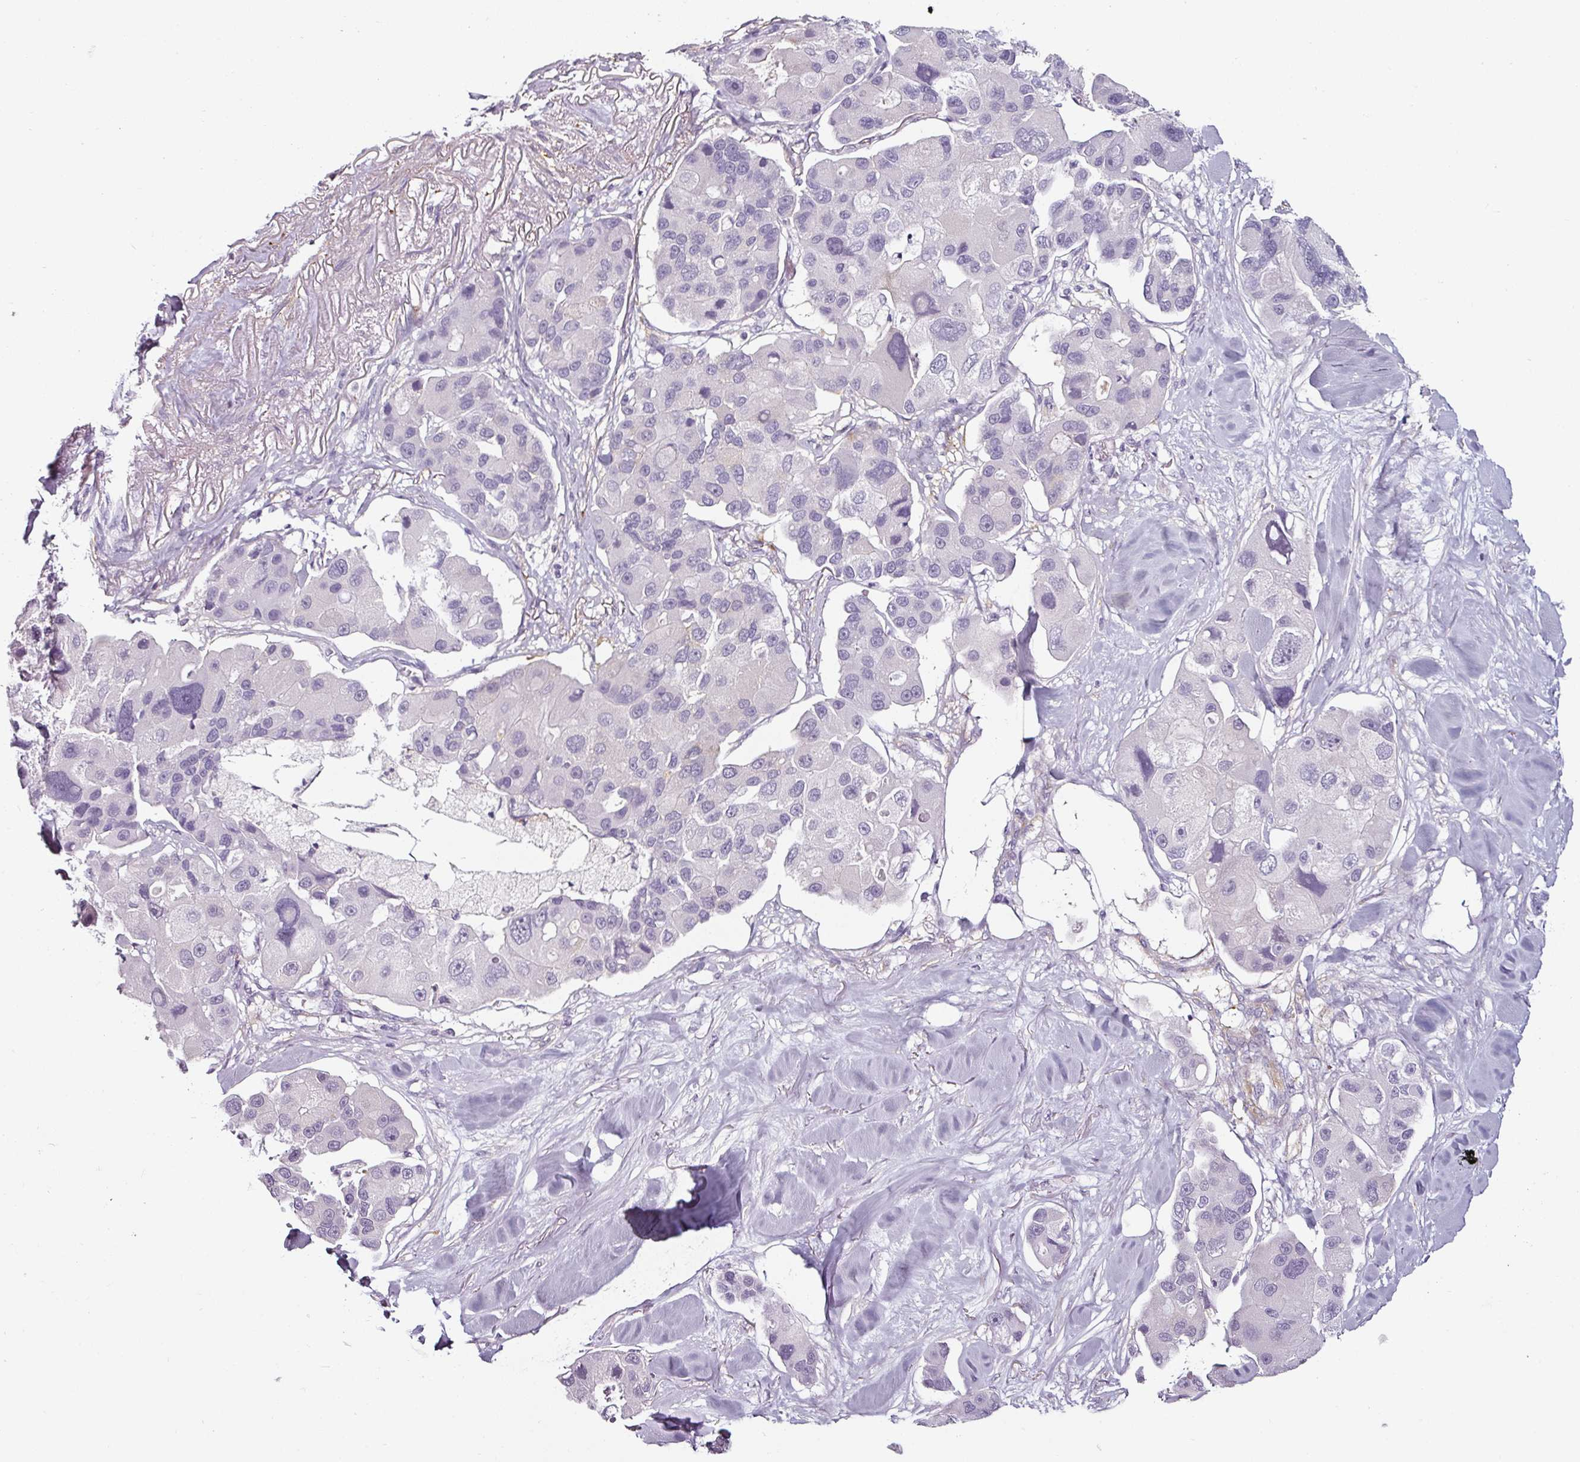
{"staining": {"intensity": "negative", "quantity": "none", "location": "none"}, "tissue": "lung cancer", "cell_type": "Tumor cells", "image_type": "cancer", "snomed": [{"axis": "morphology", "description": "Adenocarcinoma, NOS"}, {"axis": "topography", "description": "Lung"}], "caption": "IHC histopathology image of neoplastic tissue: human lung adenocarcinoma stained with DAB (3,3'-diaminobenzidine) demonstrates no significant protein staining in tumor cells.", "gene": "CAP2", "patient": {"sex": "female", "age": 54}}